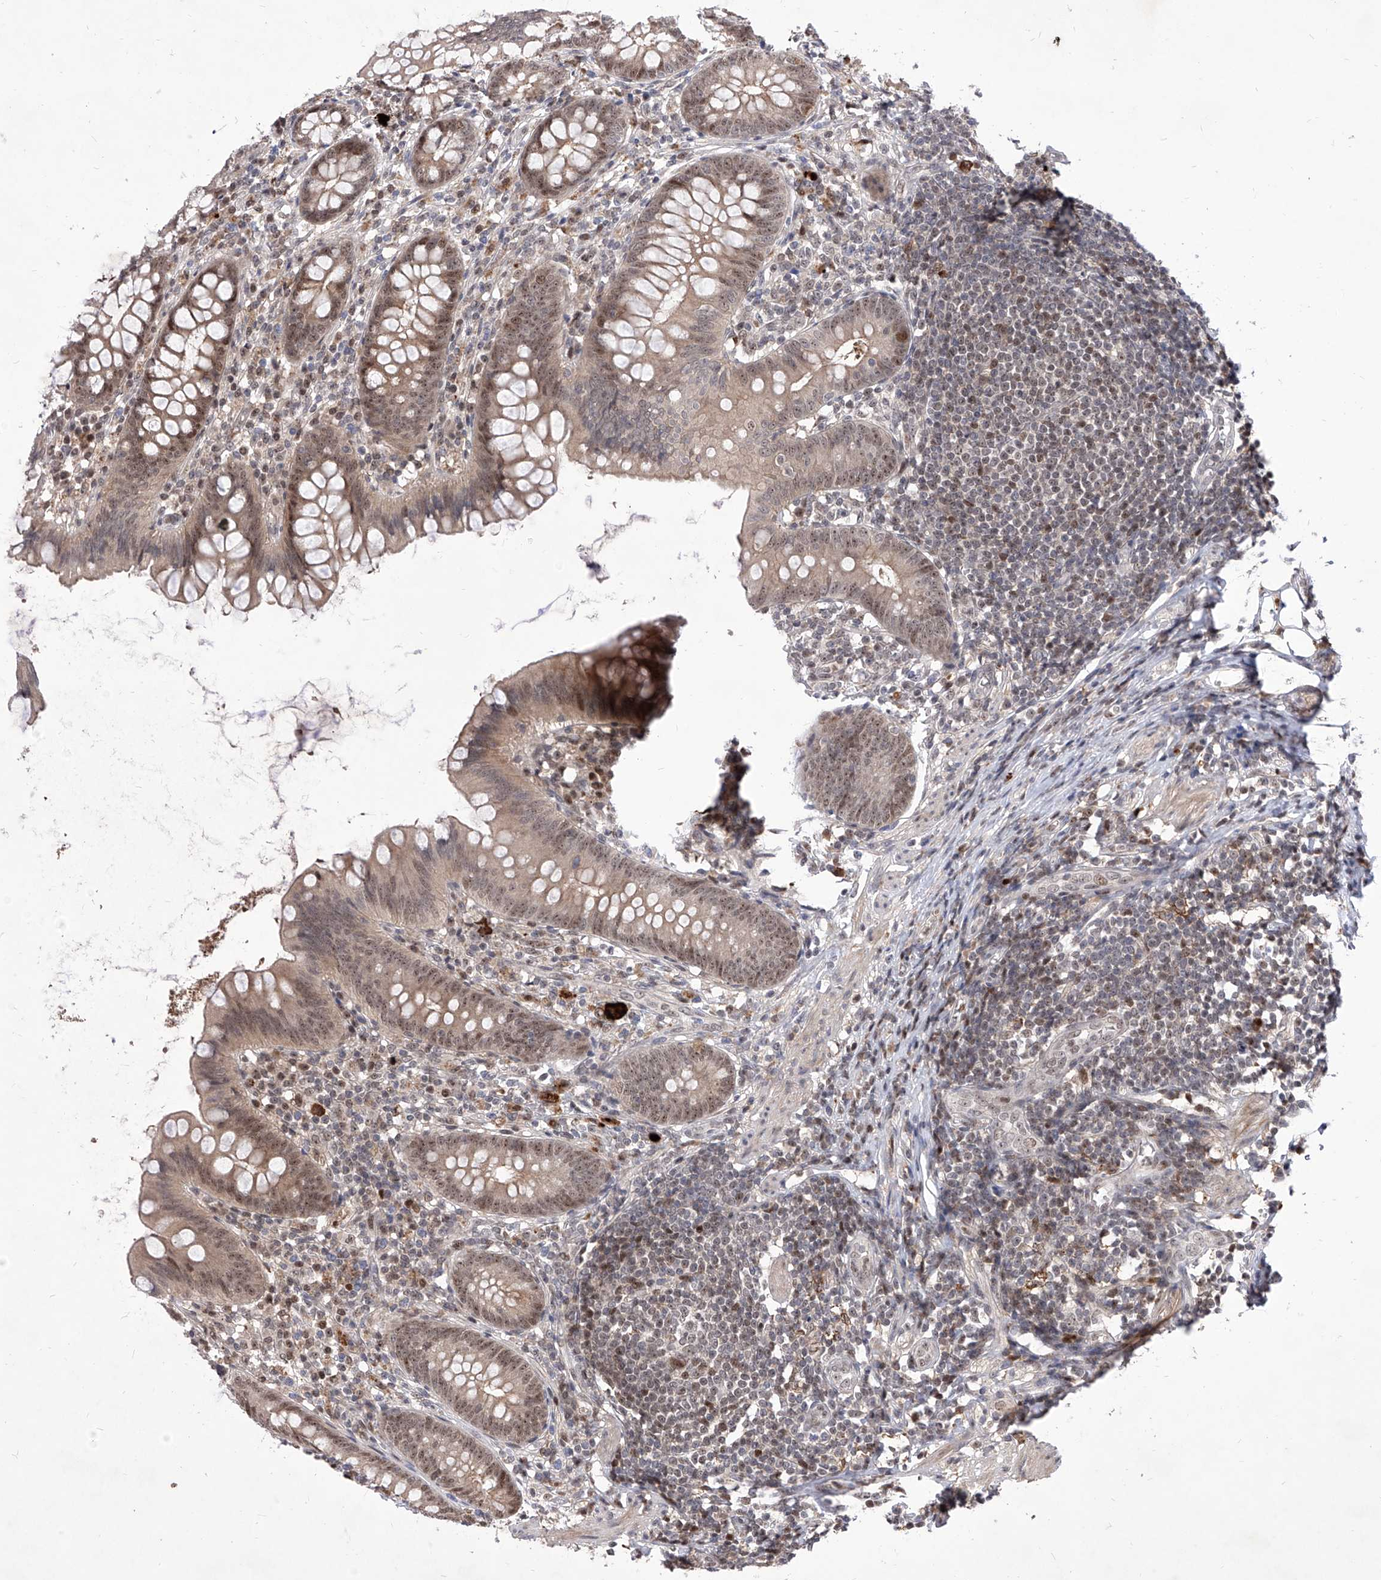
{"staining": {"intensity": "moderate", "quantity": "25%-75%", "location": "cytoplasmic/membranous,nuclear"}, "tissue": "appendix", "cell_type": "Glandular cells", "image_type": "normal", "snomed": [{"axis": "morphology", "description": "Normal tissue, NOS"}, {"axis": "topography", "description": "Appendix"}], "caption": "Moderate cytoplasmic/membranous,nuclear staining for a protein is present in about 25%-75% of glandular cells of unremarkable appendix using immunohistochemistry.", "gene": "LGR4", "patient": {"sex": "female", "age": 62}}